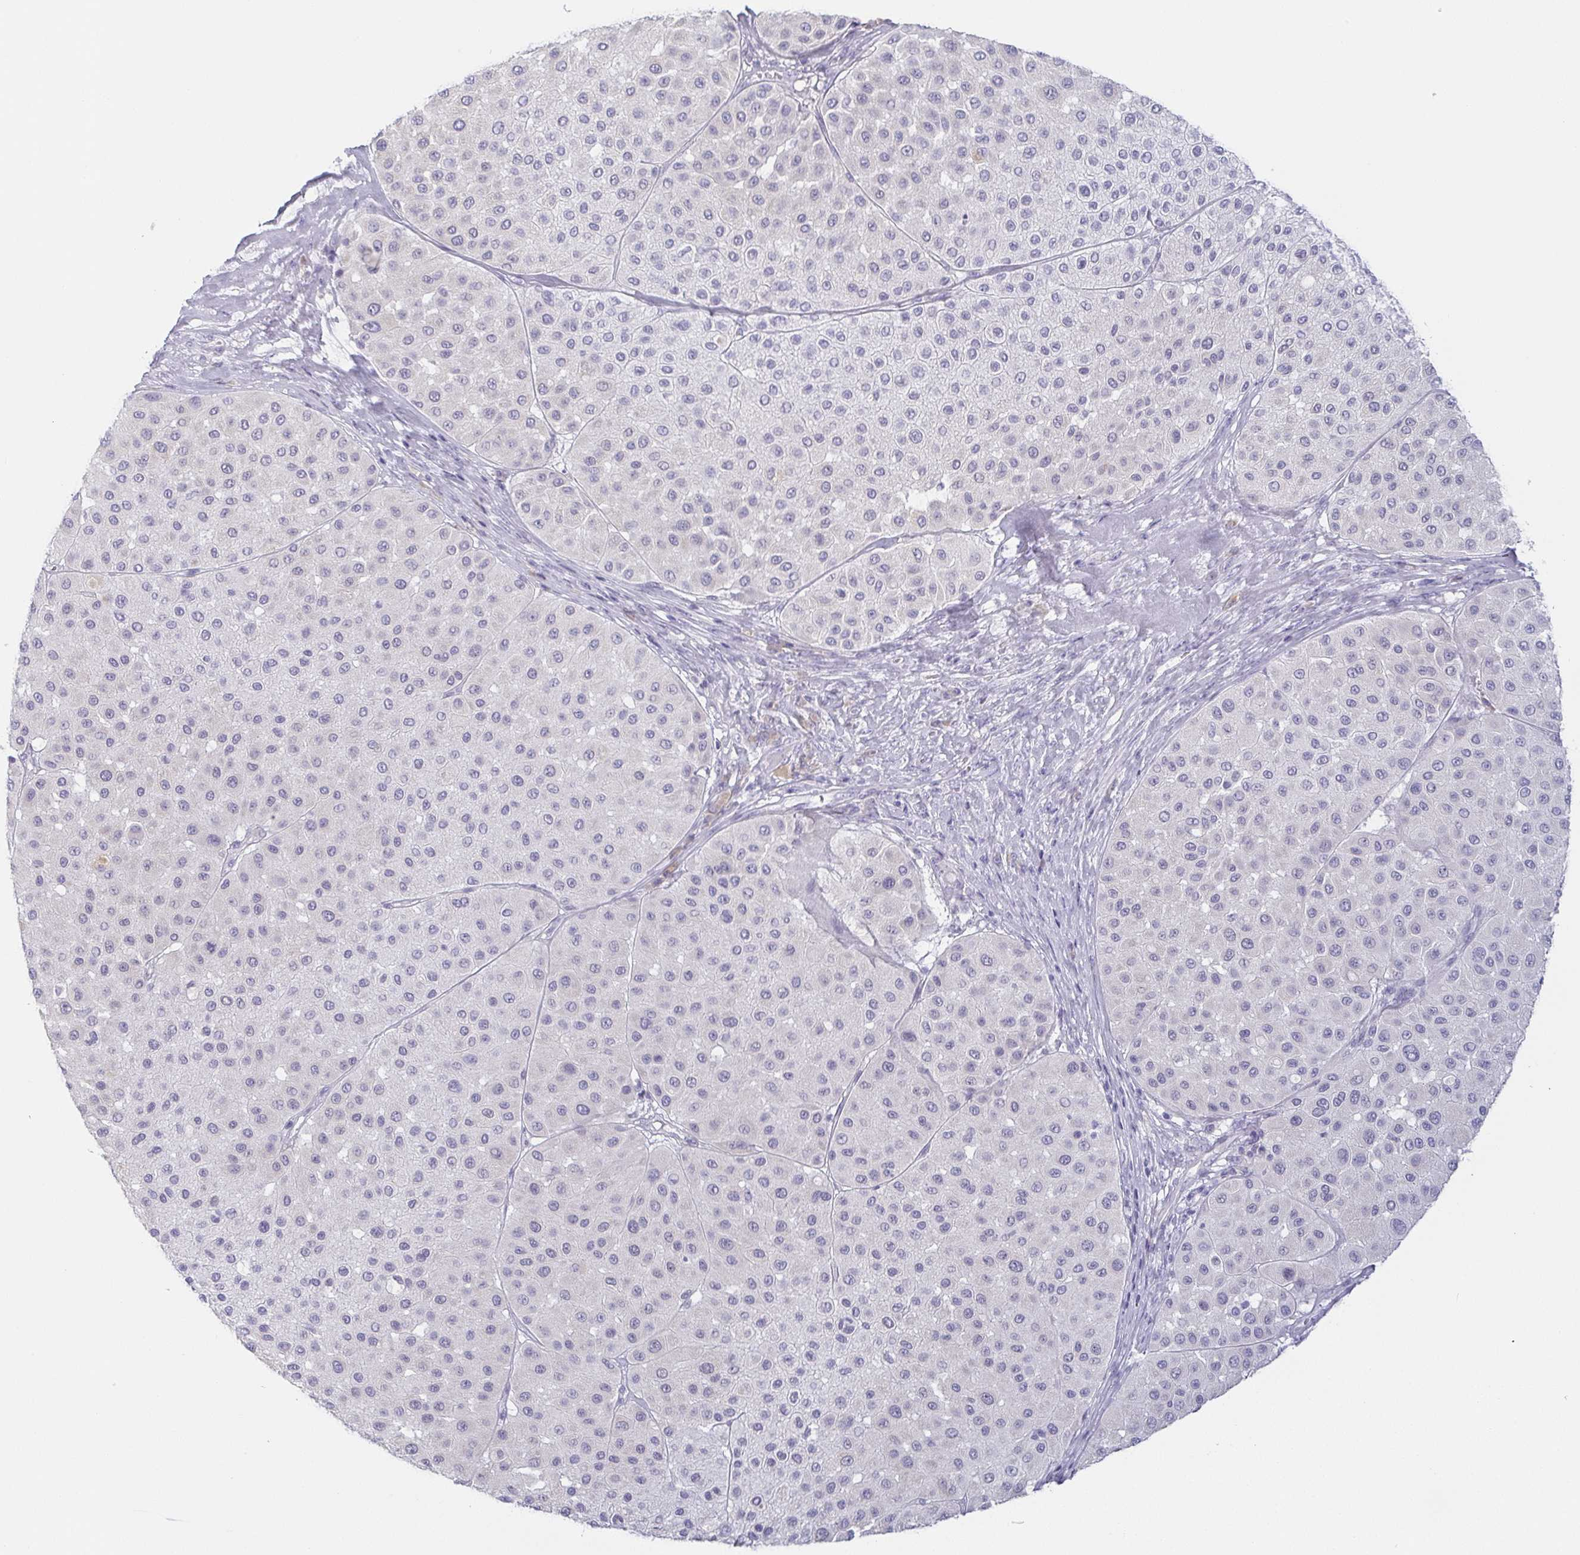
{"staining": {"intensity": "negative", "quantity": "none", "location": "none"}, "tissue": "melanoma", "cell_type": "Tumor cells", "image_type": "cancer", "snomed": [{"axis": "morphology", "description": "Malignant melanoma, Metastatic site"}, {"axis": "topography", "description": "Smooth muscle"}], "caption": "An image of human malignant melanoma (metastatic site) is negative for staining in tumor cells.", "gene": "PRR27", "patient": {"sex": "male", "age": 41}}